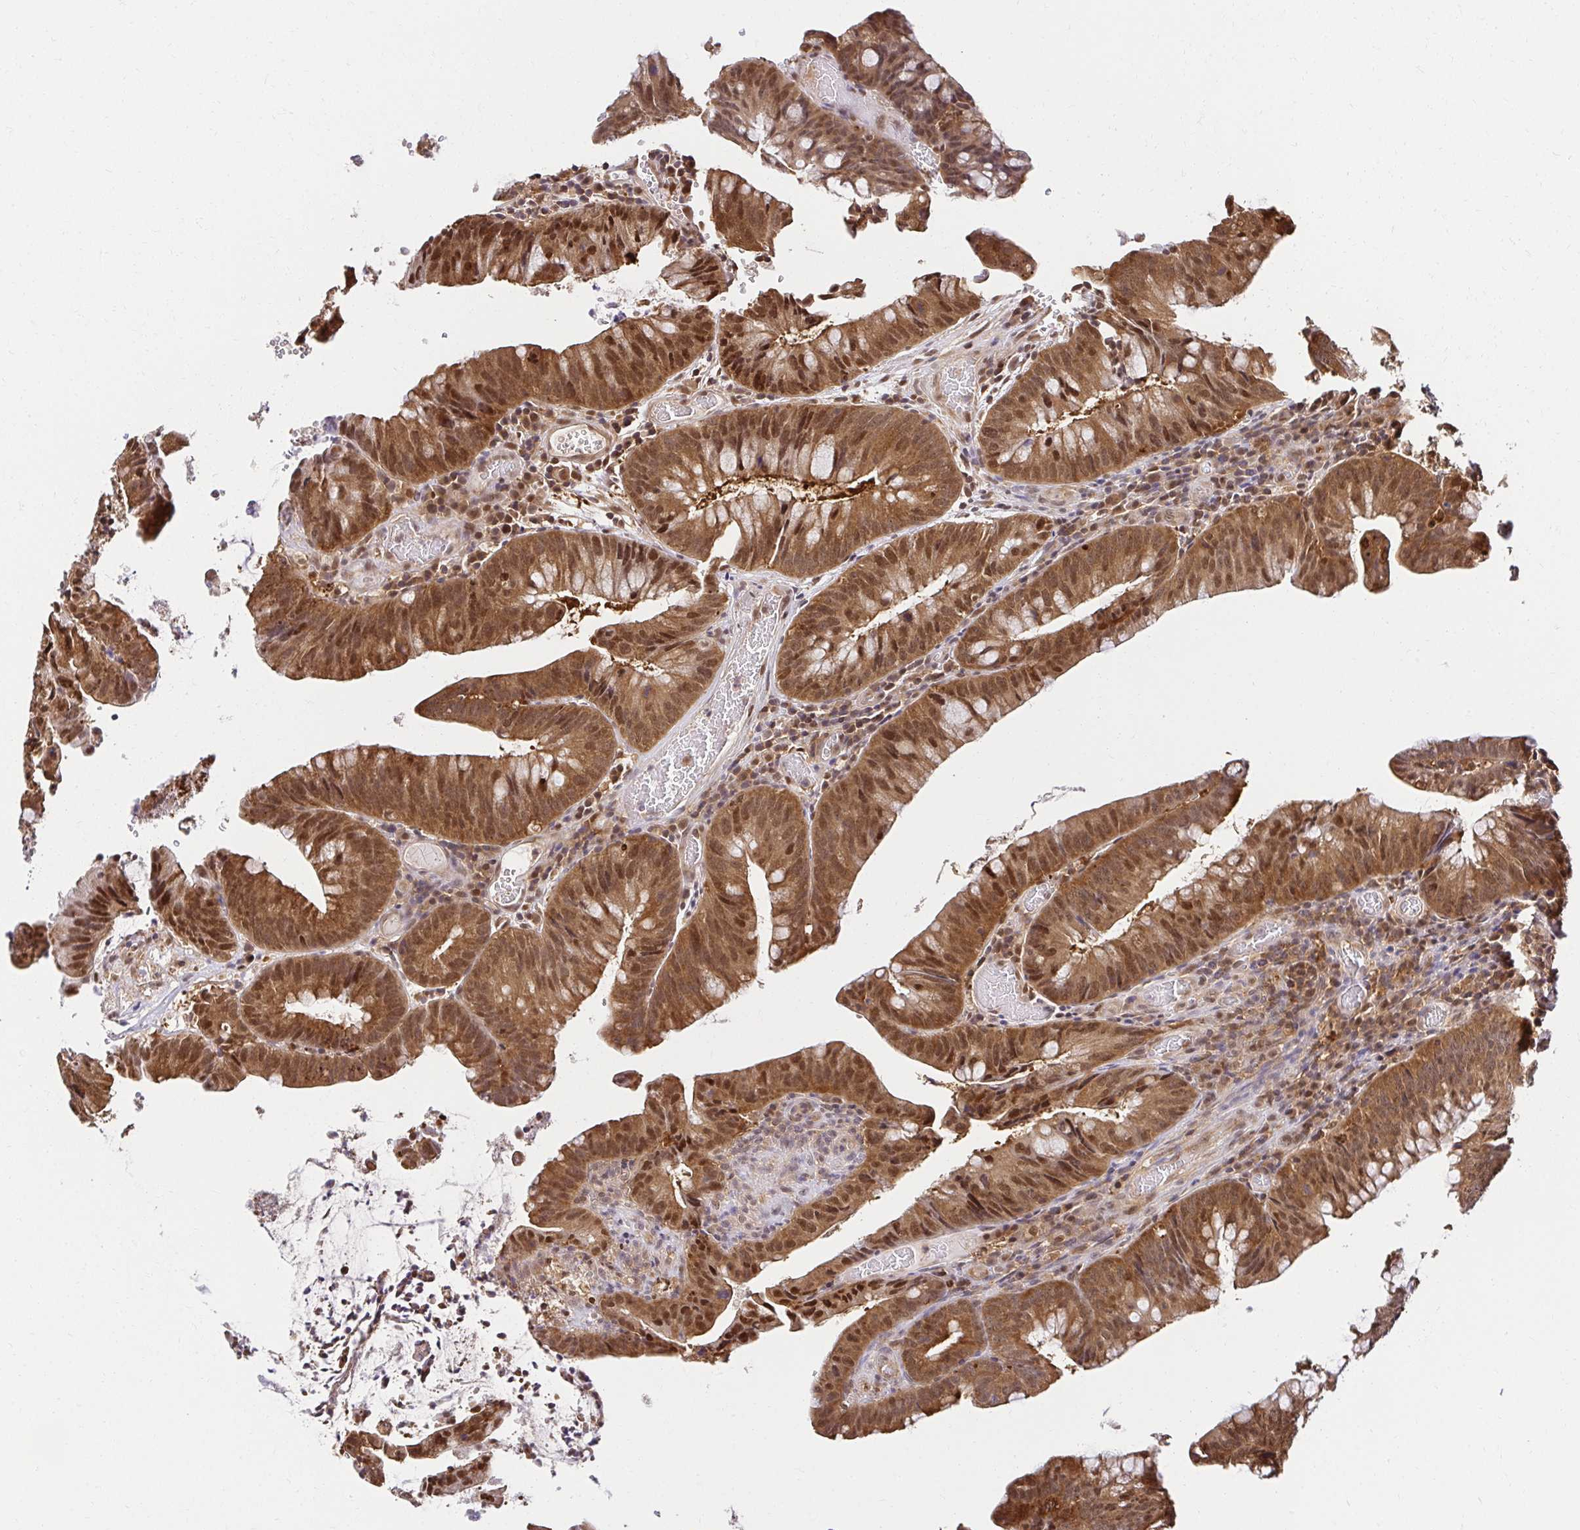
{"staining": {"intensity": "moderate", "quantity": ">75%", "location": "cytoplasmic/membranous,nuclear"}, "tissue": "colorectal cancer", "cell_type": "Tumor cells", "image_type": "cancer", "snomed": [{"axis": "morphology", "description": "Adenocarcinoma, NOS"}, {"axis": "topography", "description": "Colon"}], "caption": "Approximately >75% of tumor cells in colorectal cancer reveal moderate cytoplasmic/membranous and nuclear protein positivity as visualized by brown immunohistochemical staining.", "gene": "PSMA4", "patient": {"sex": "male", "age": 62}}